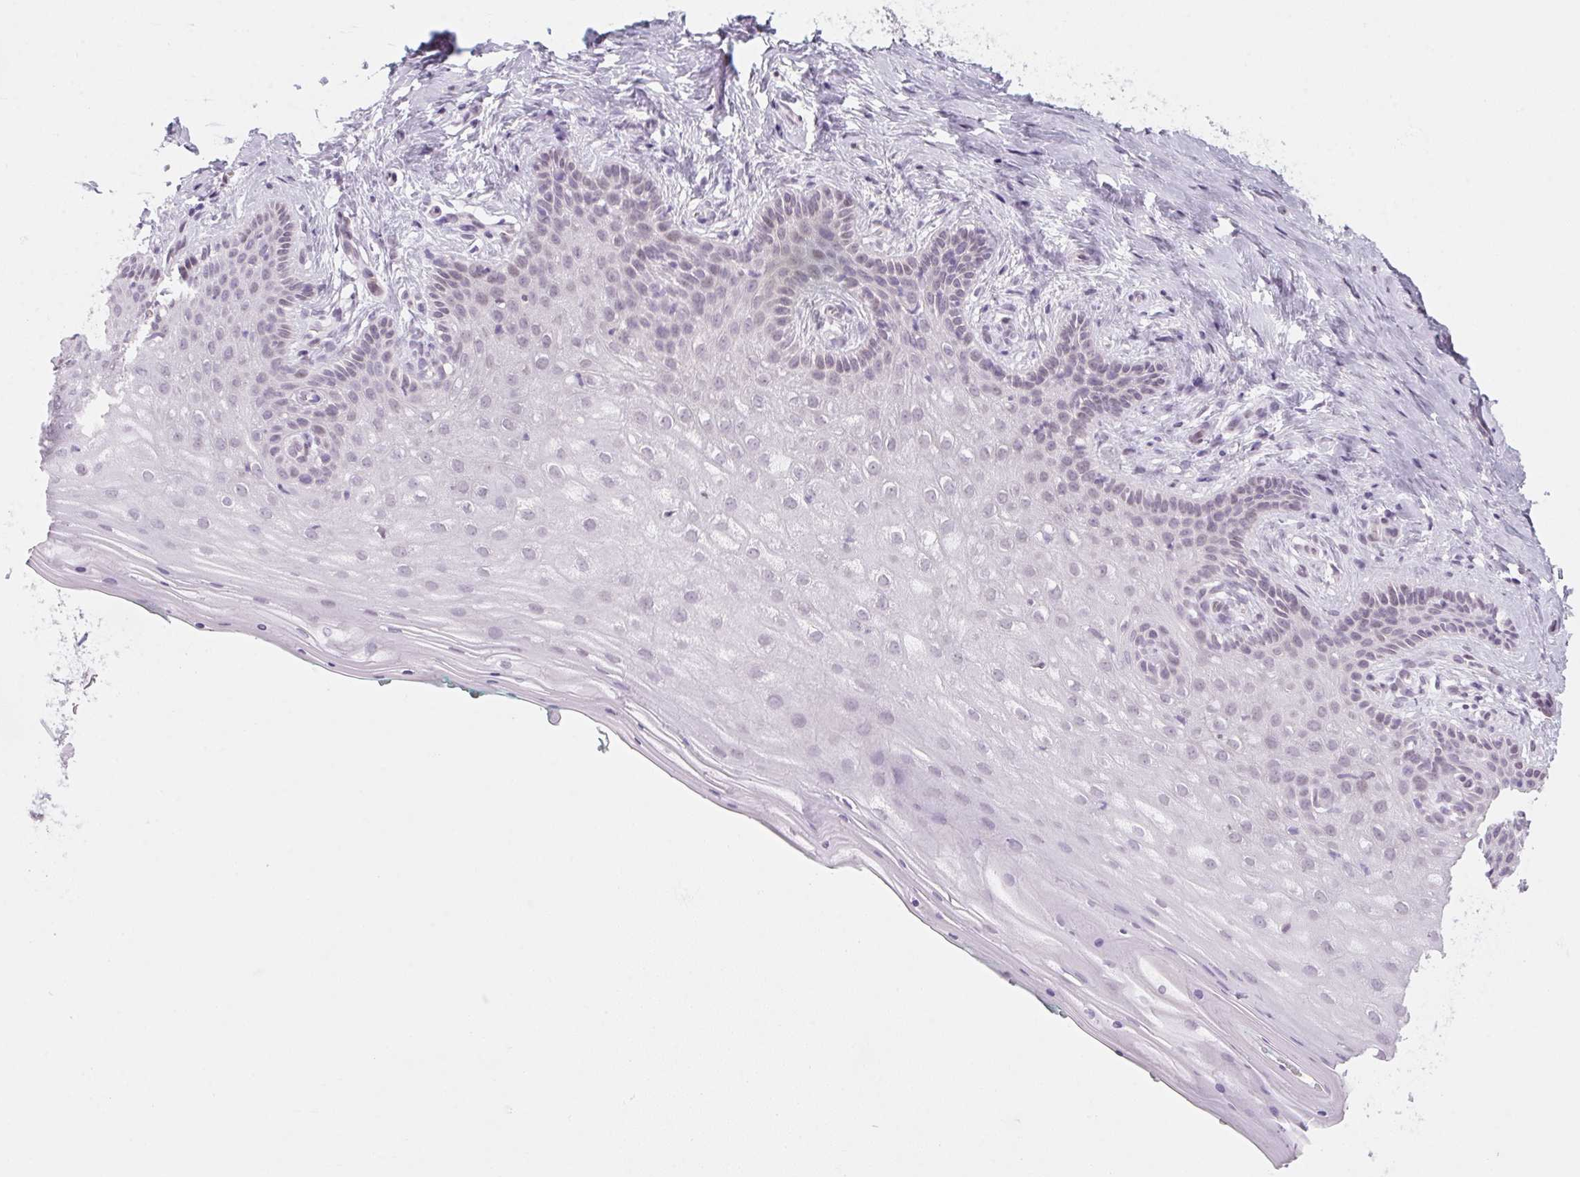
{"staining": {"intensity": "negative", "quantity": "none", "location": "none"}, "tissue": "vagina", "cell_type": "Squamous epithelial cells", "image_type": "normal", "snomed": [{"axis": "morphology", "description": "Normal tissue, NOS"}, {"axis": "topography", "description": "Vagina"}], "caption": "Photomicrograph shows no protein expression in squamous epithelial cells of normal vagina.", "gene": "KCNQ2", "patient": {"sex": "female", "age": 45}}